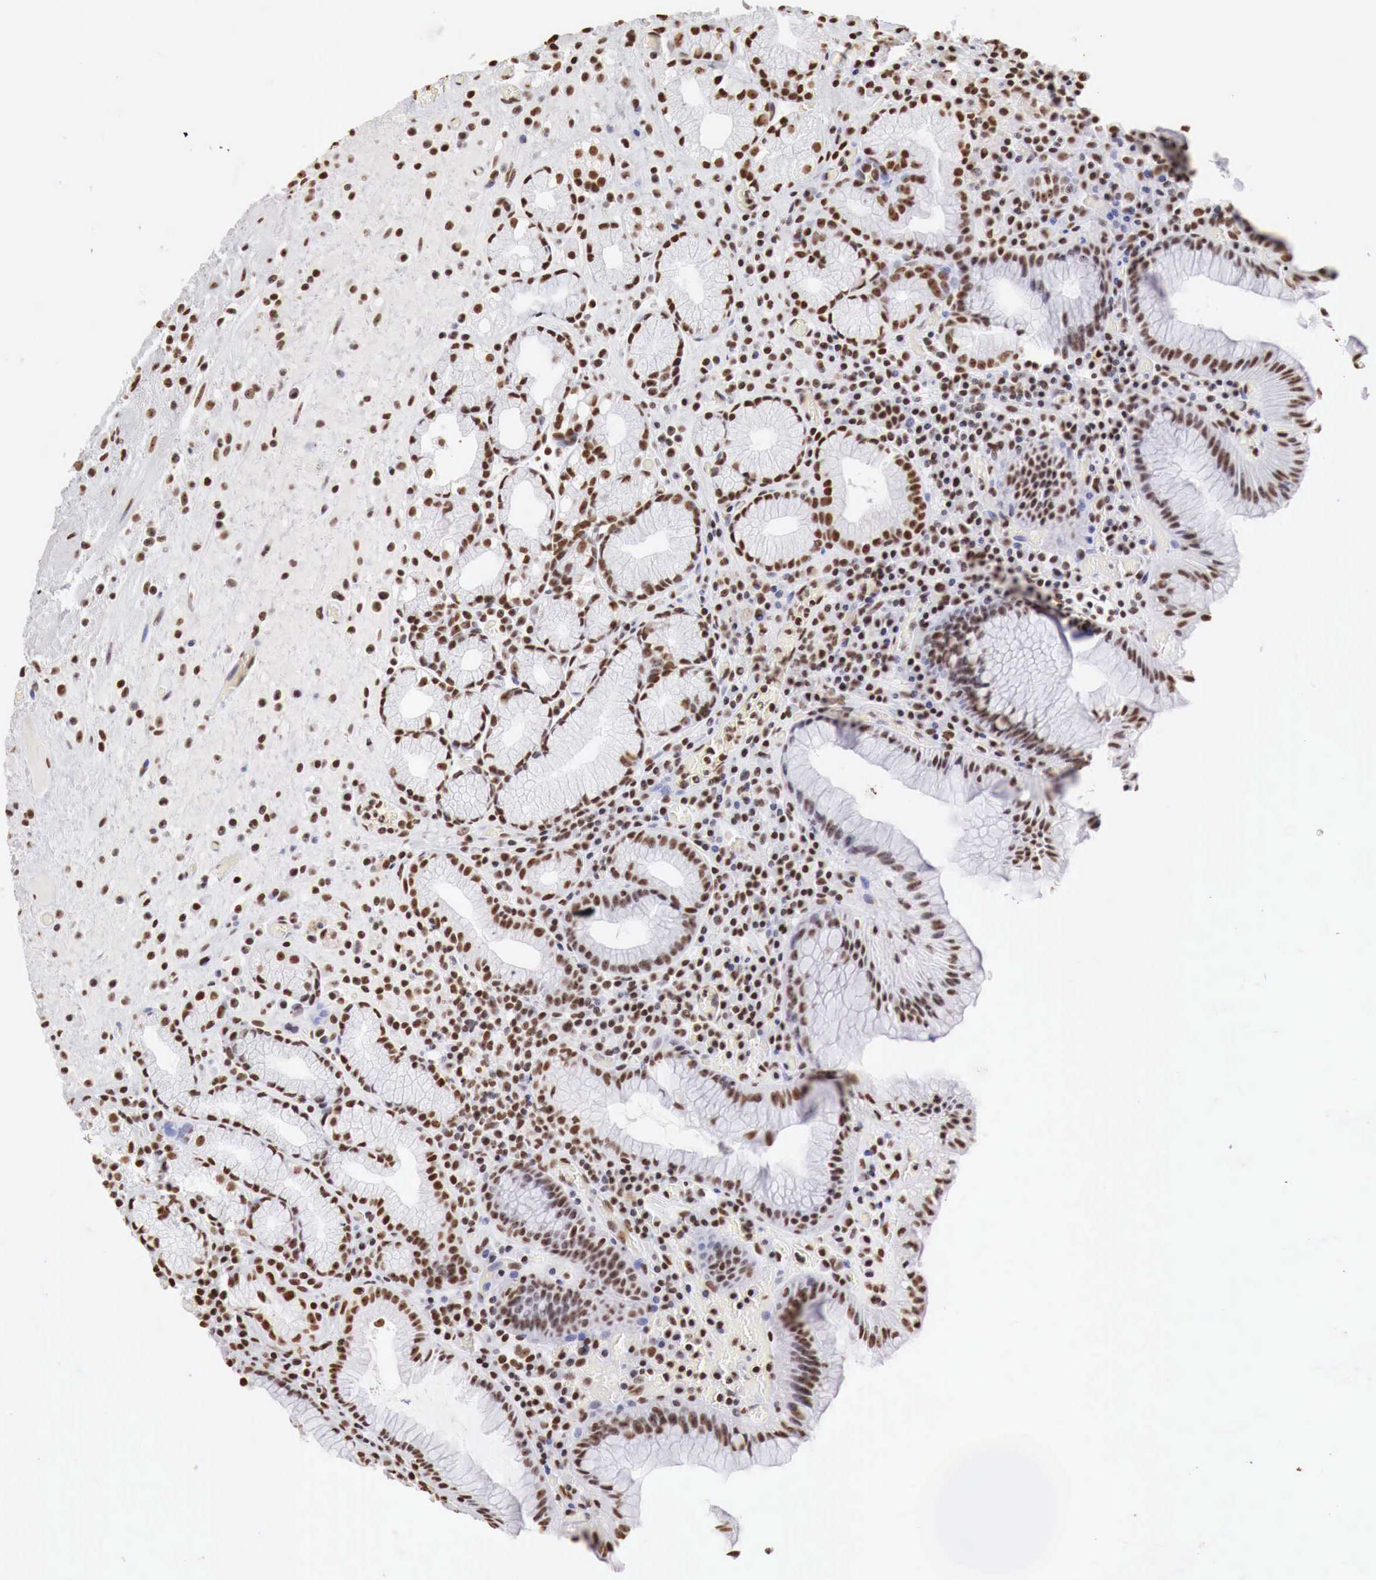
{"staining": {"intensity": "strong", "quantity": ">75%", "location": "nuclear"}, "tissue": "stomach", "cell_type": "Glandular cells", "image_type": "normal", "snomed": [{"axis": "morphology", "description": "Normal tissue, NOS"}, {"axis": "topography", "description": "Stomach, lower"}, {"axis": "topography", "description": "Duodenum"}], "caption": "Normal stomach exhibits strong nuclear staining in about >75% of glandular cells, visualized by immunohistochemistry.", "gene": "DKC1", "patient": {"sex": "male", "age": 84}}